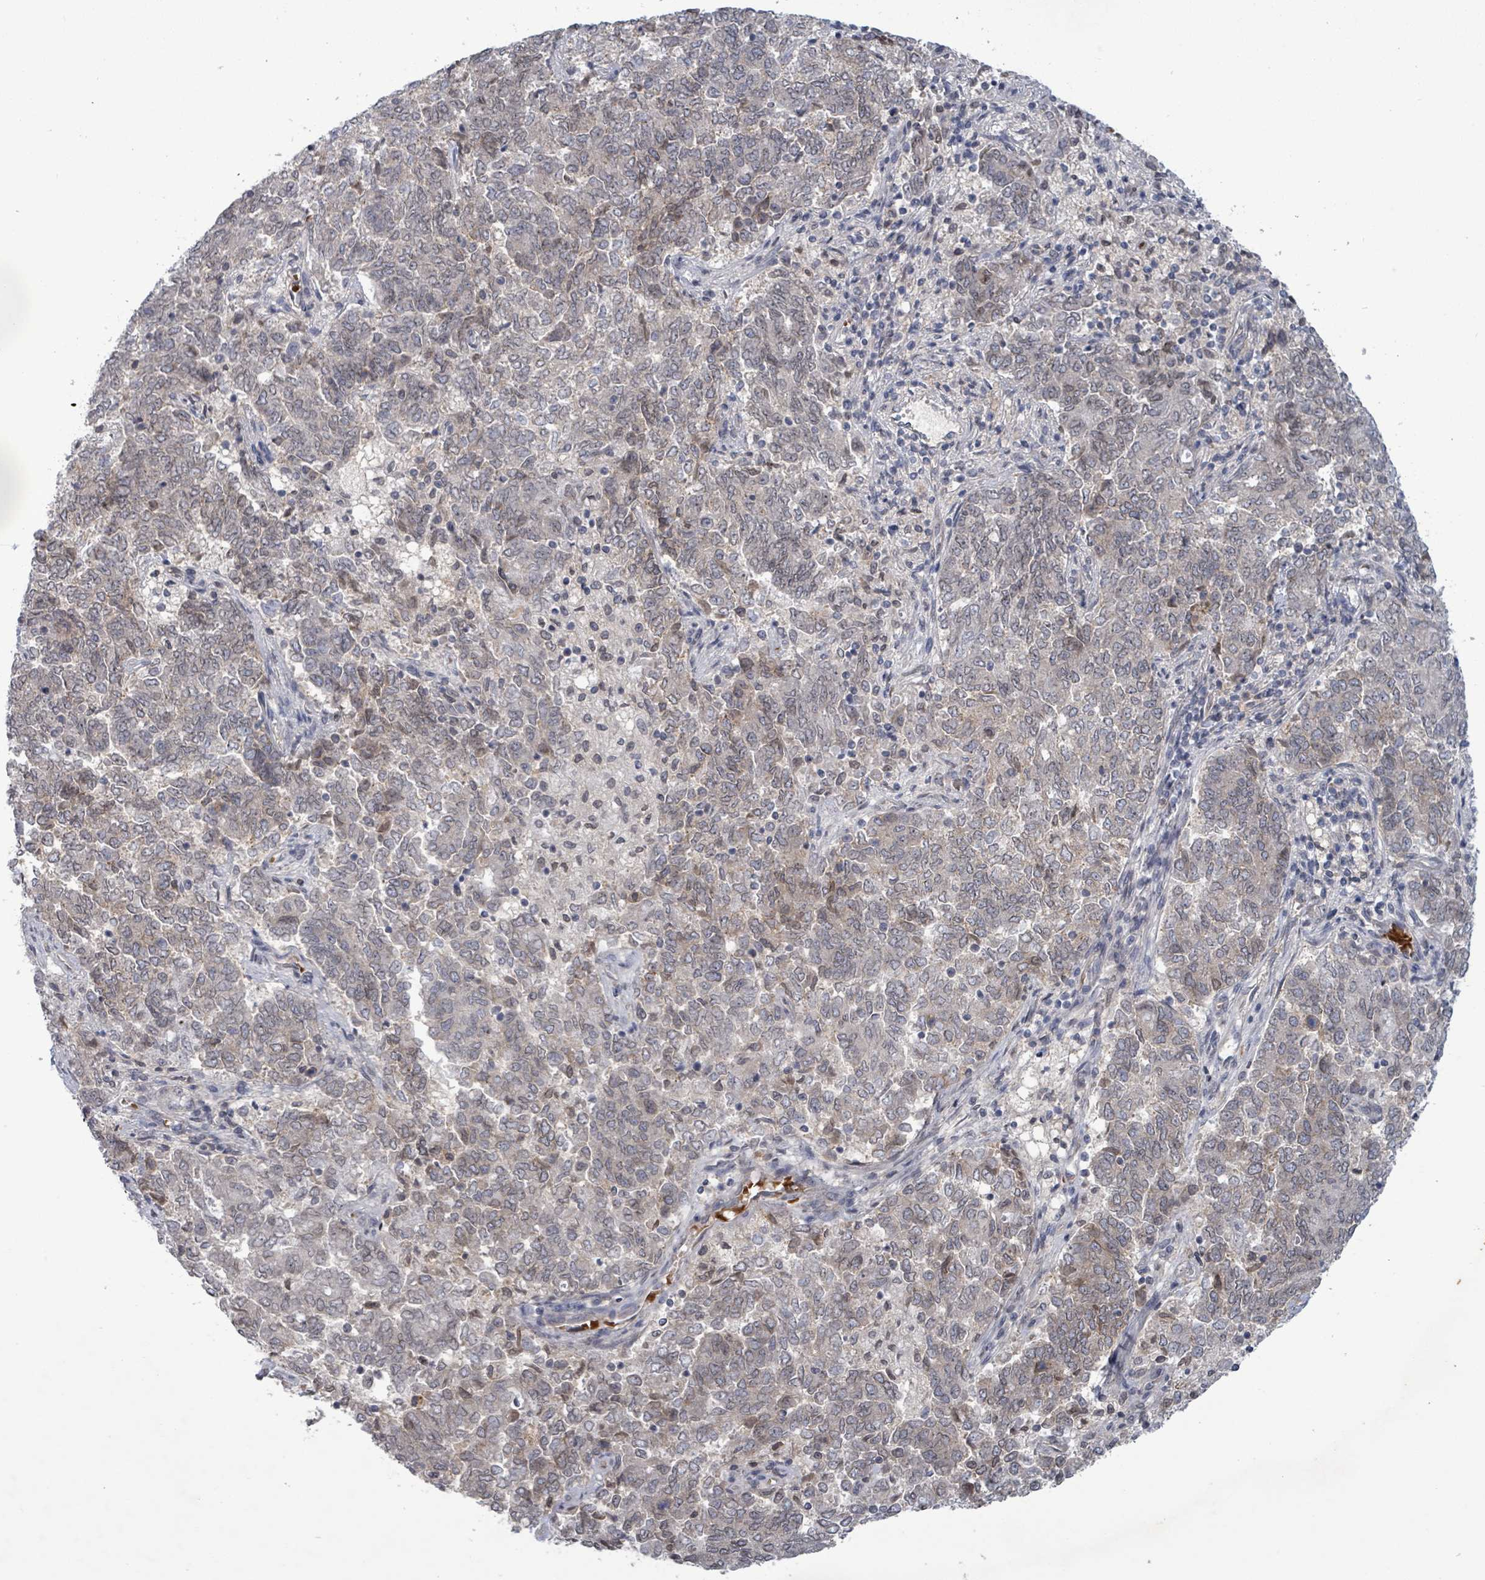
{"staining": {"intensity": "negative", "quantity": "none", "location": "none"}, "tissue": "endometrial cancer", "cell_type": "Tumor cells", "image_type": "cancer", "snomed": [{"axis": "morphology", "description": "Adenocarcinoma, NOS"}, {"axis": "topography", "description": "Endometrium"}], "caption": "Endometrial cancer (adenocarcinoma) stained for a protein using immunohistochemistry (IHC) displays no positivity tumor cells.", "gene": "GRM8", "patient": {"sex": "female", "age": 80}}